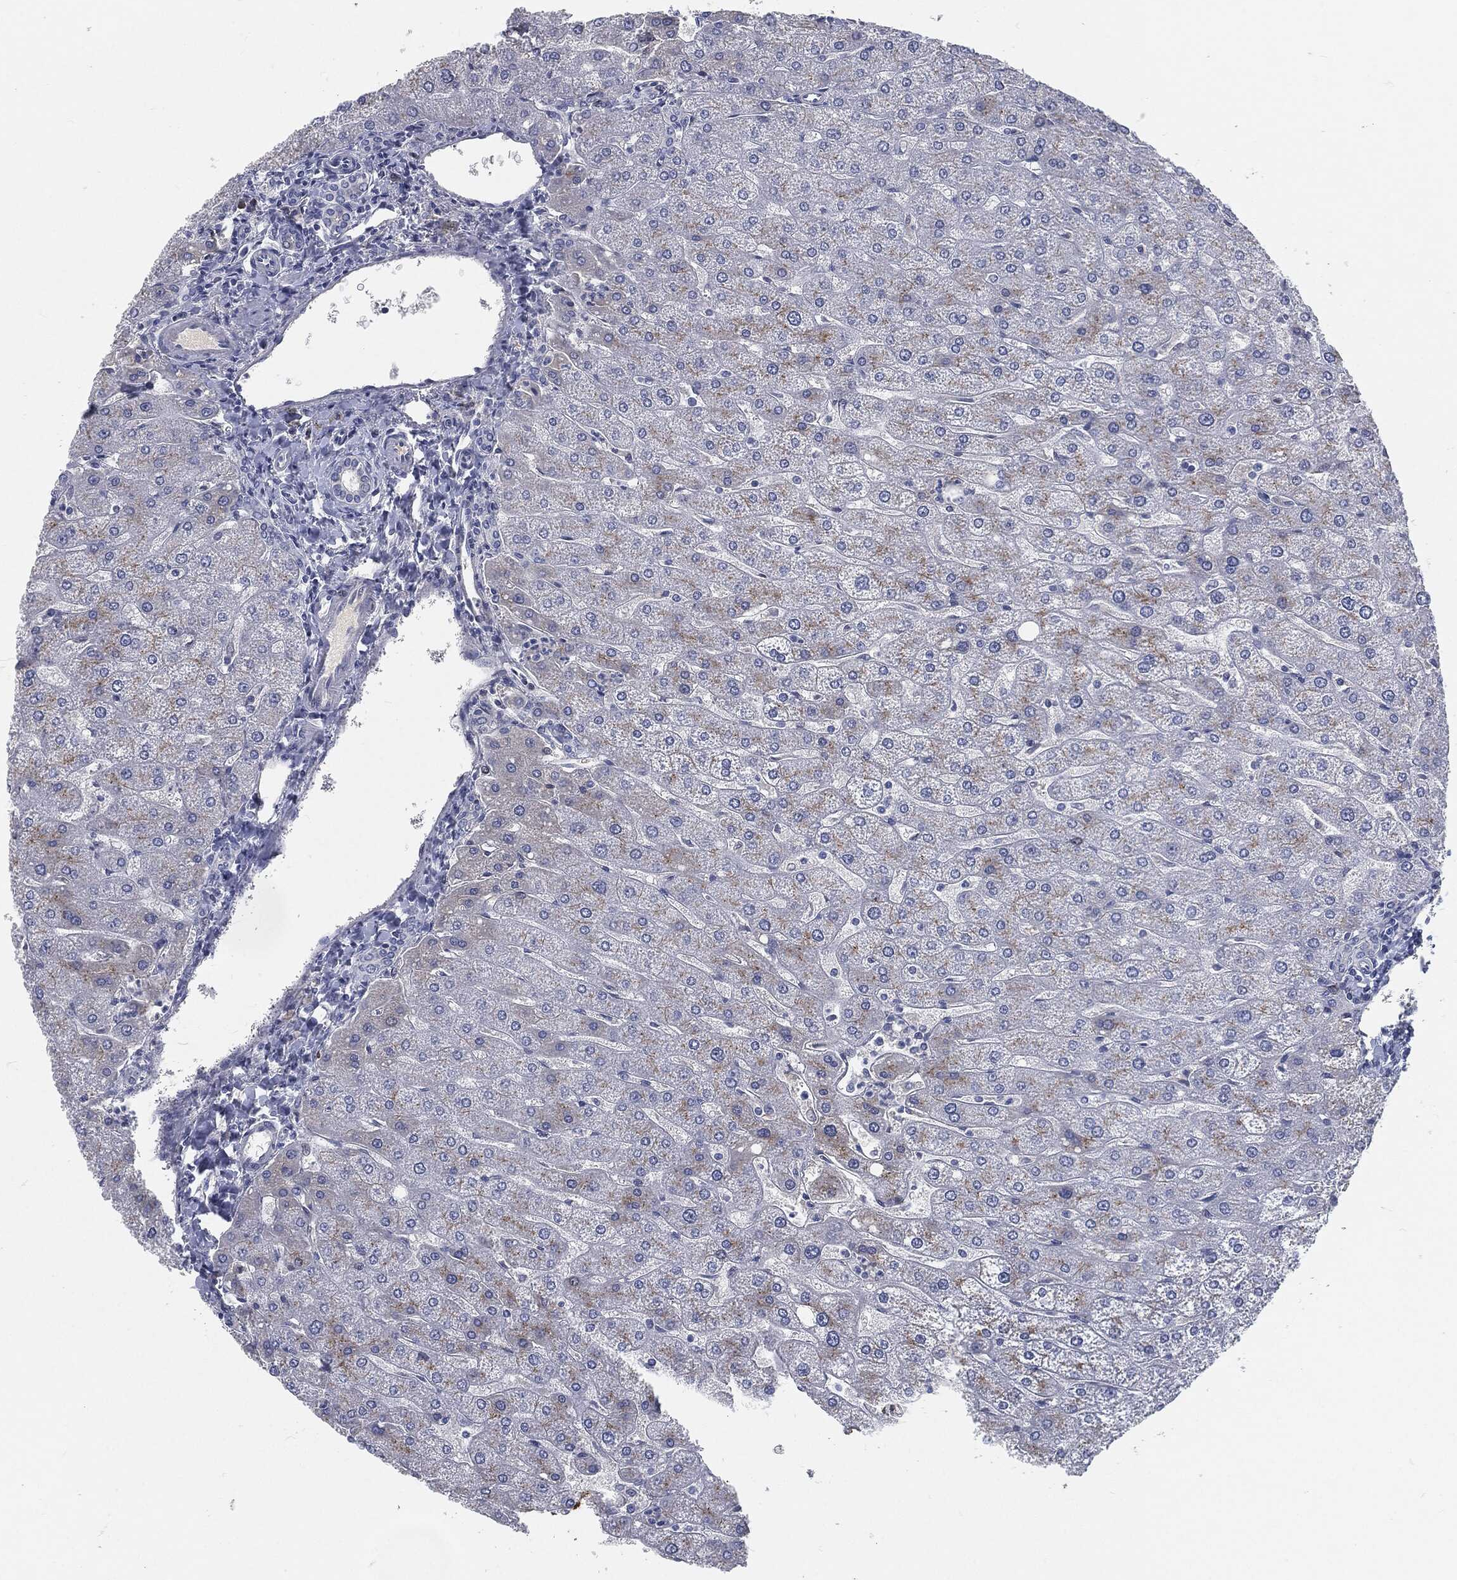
{"staining": {"intensity": "negative", "quantity": "none", "location": "none"}, "tissue": "liver", "cell_type": "Cholangiocytes", "image_type": "normal", "snomed": [{"axis": "morphology", "description": "Normal tissue, NOS"}, {"axis": "topography", "description": "Liver"}], "caption": "Image shows no protein positivity in cholangiocytes of benign liver. (DAB (3,3'-diaminobenzidine) immunohistochemistry (IHC), high magnification).", "gene": "MST1", "patient": {"sex": "male", "age": 67}}